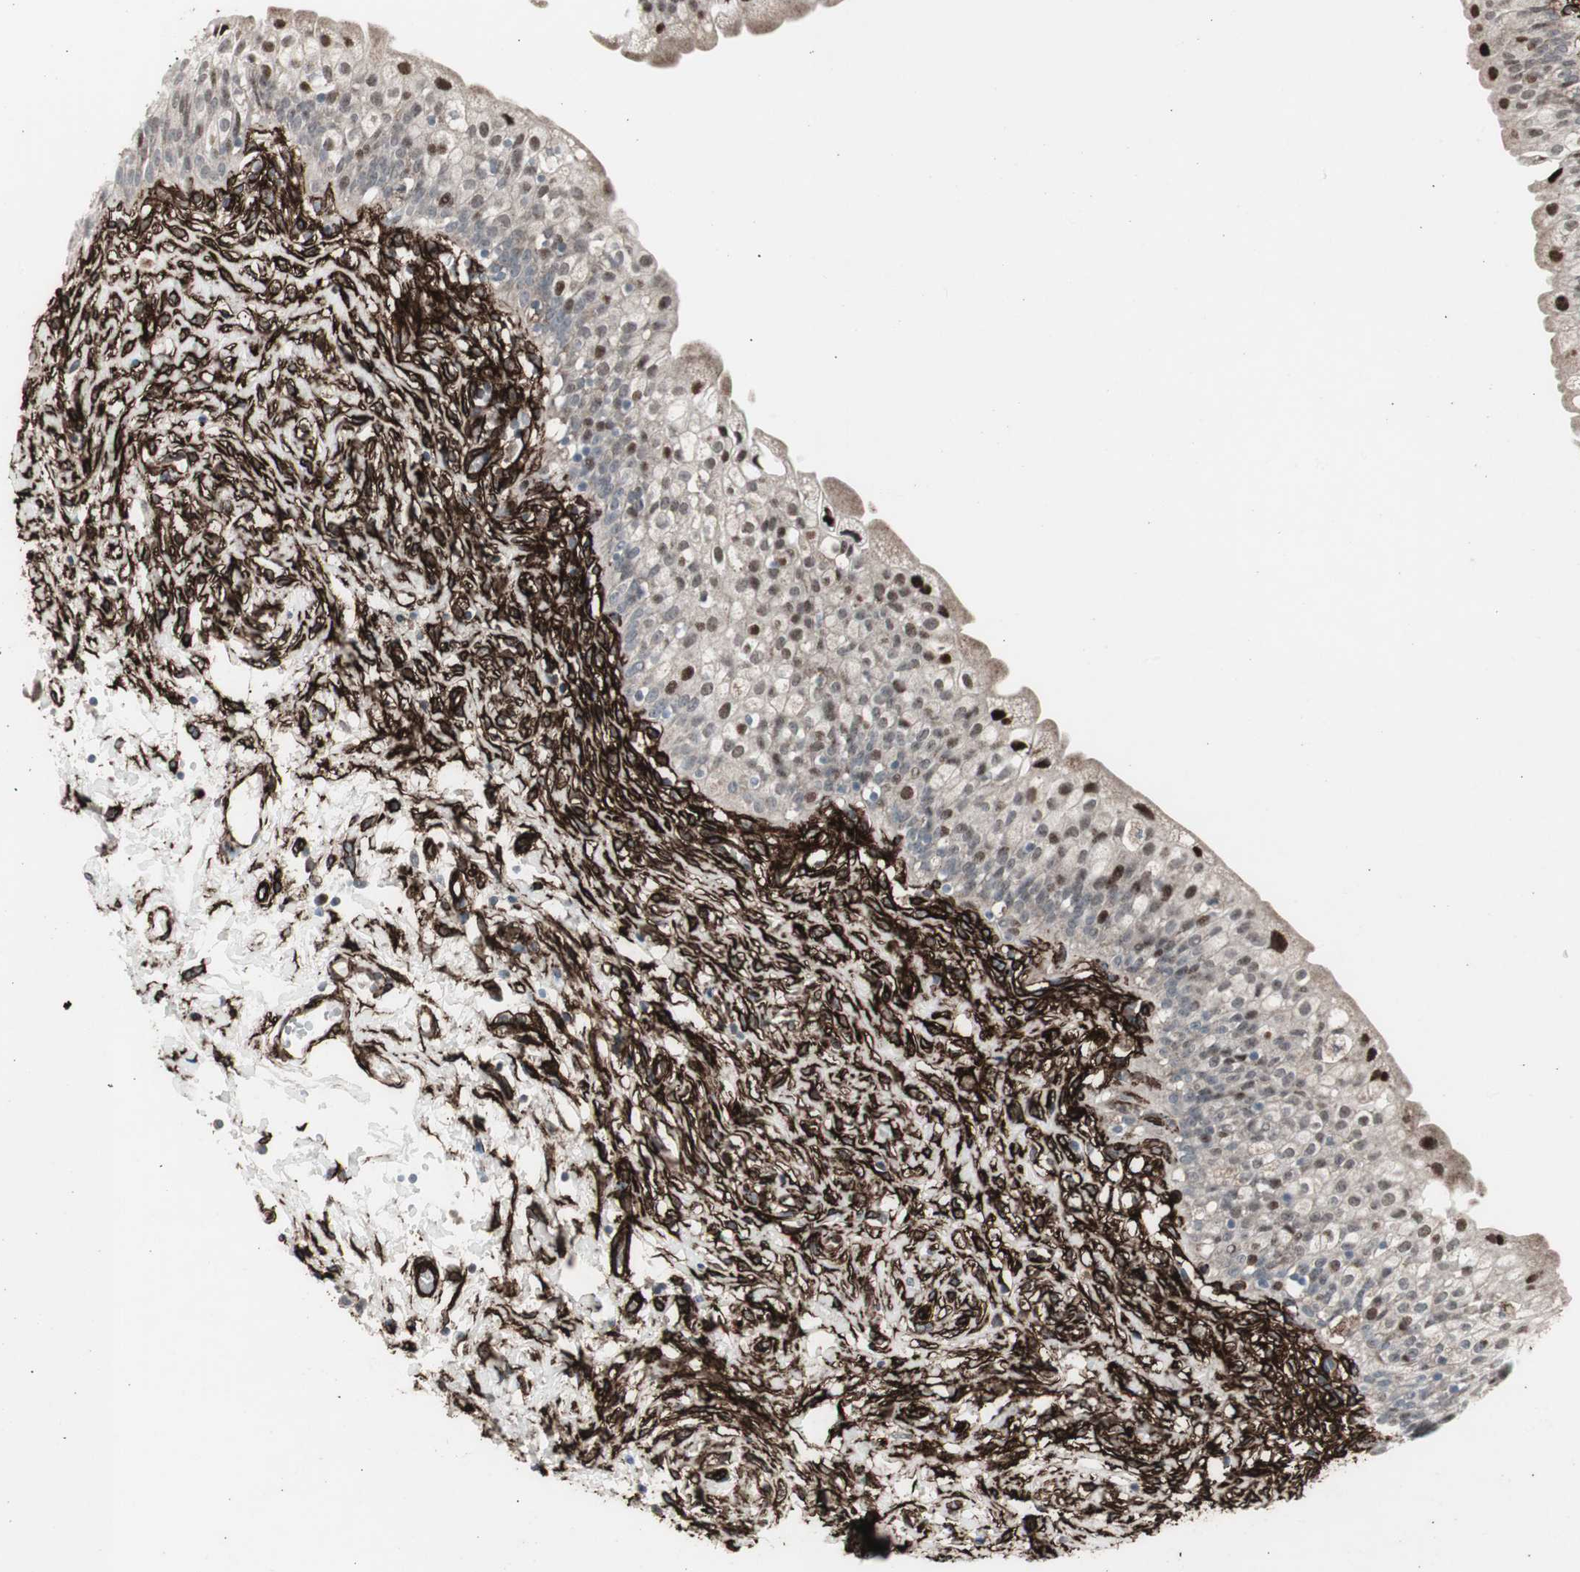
{"staining": {"intensity": "strong", "quantity": "<25%", "location": "cytoplasmic/membranous,nuclear"}, "tissue": "urinary bladder", "cell_type": "Urothelial cells", "image_type": "normal", "snomed": [{"axis": "morphology", "description": "Normal tissue, NOS"}, {"axis": "morphology", "description": "Inflammation, NOS"}, {"axis": "topography", "description": "Urinary bladder"}], "caption": "Urothelial cells display medium levels of strong cytoplasmic/membranous,nuclear staining in approximately <25% of cells in benign urinary bladder. Immunohistochemistry stains the protein in brown and the nuclei are stained blue.", "gene": "PDGFA", "patient": {"sex": "female", "age": 80}}